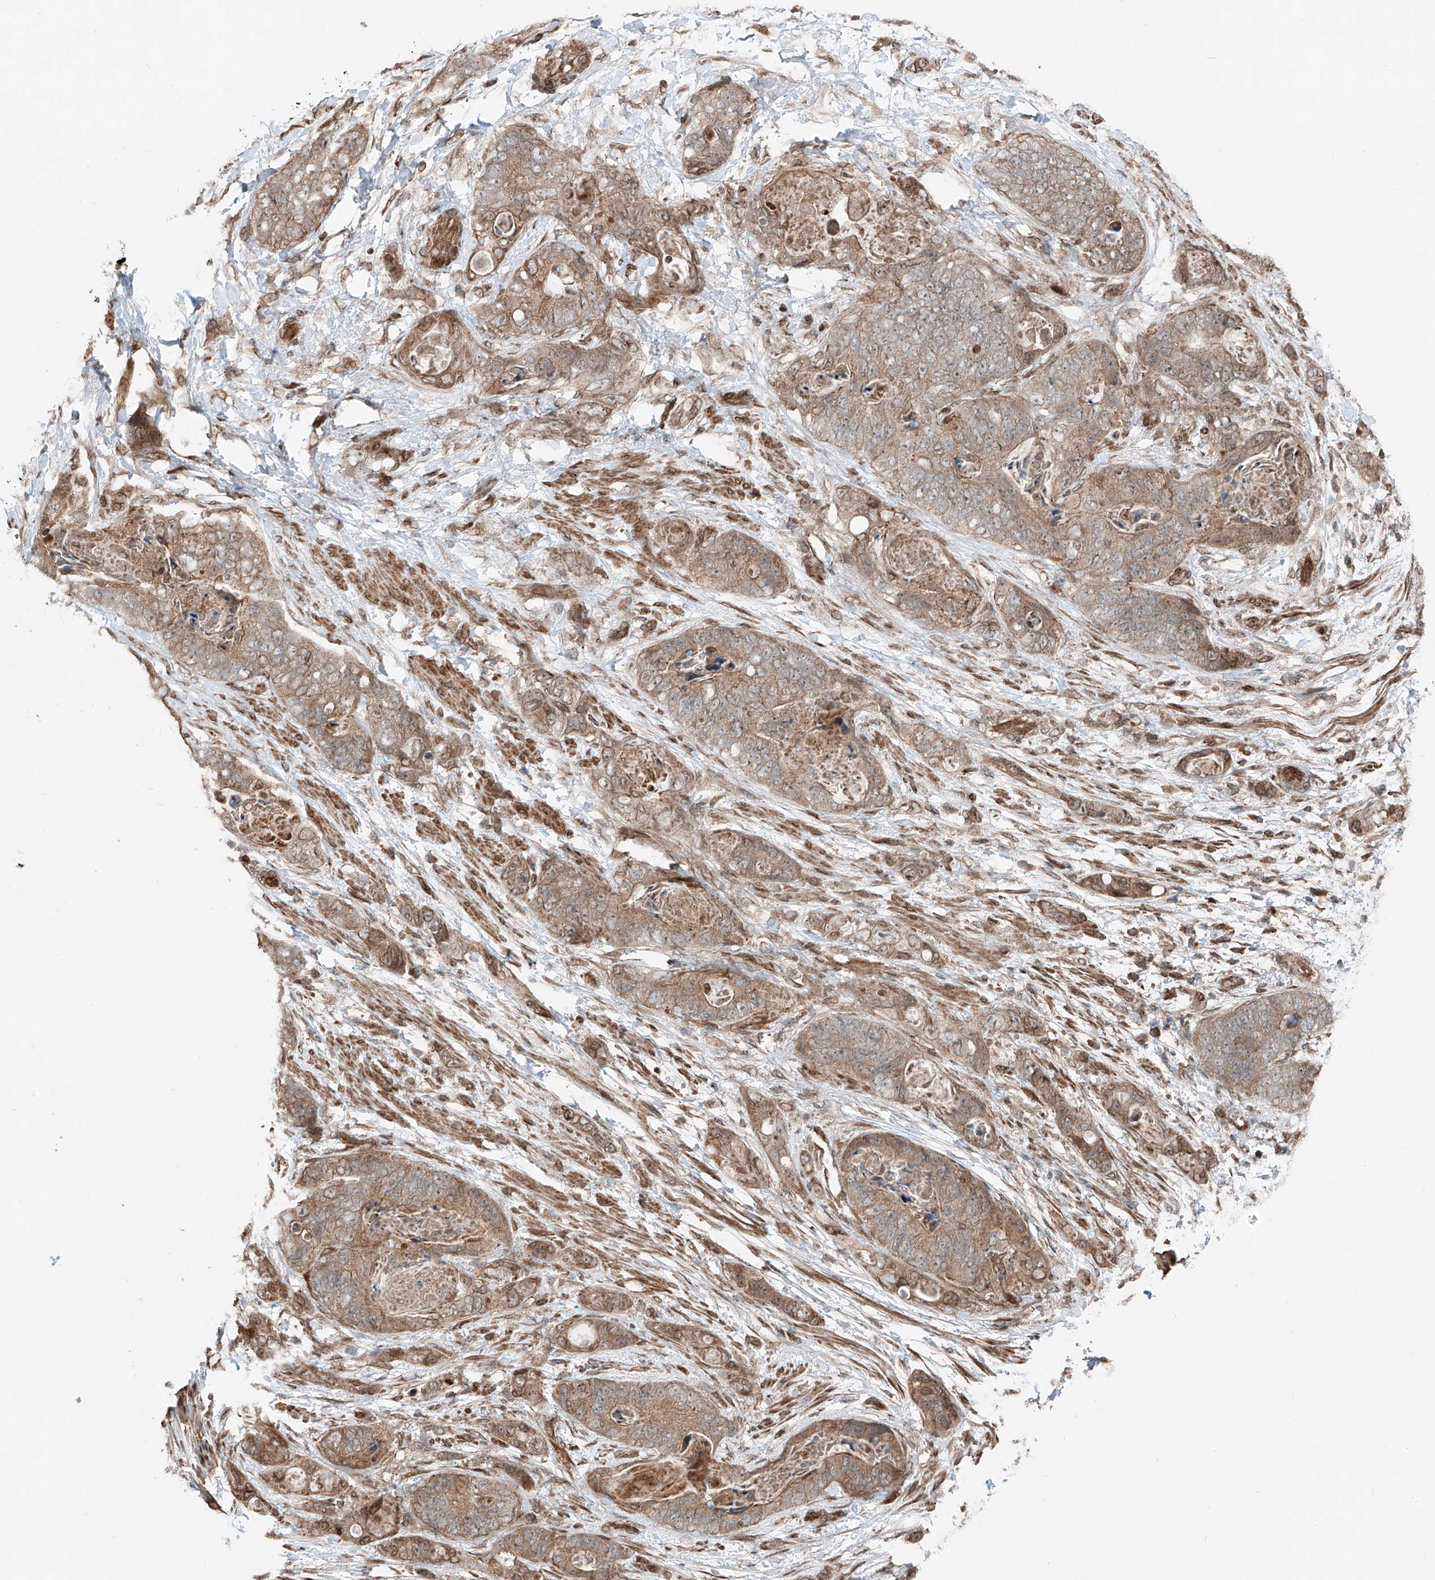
{"staining": {"intensity": "moderate", "quantity": ">75%", "location": "cytoplasmic/membranous"}, "tissue": "stomach cancer", "cell_type": "Tumor cells", "image_type": "cancer", "snomed": [{"axis": "morphology", "description": "Adenocarcinoma, NOS"}, {"axis": "topography", "description": "Stomach"}], "caption": "This photomicrograph exhibits IHC staining of adenocarcinoma (stomach), with medium moderate cytoplasmic/membranous expression in approximately >75% of tumor cells.", "gene": "CEP162", "patient": {"sex": "female", "age": 89}}